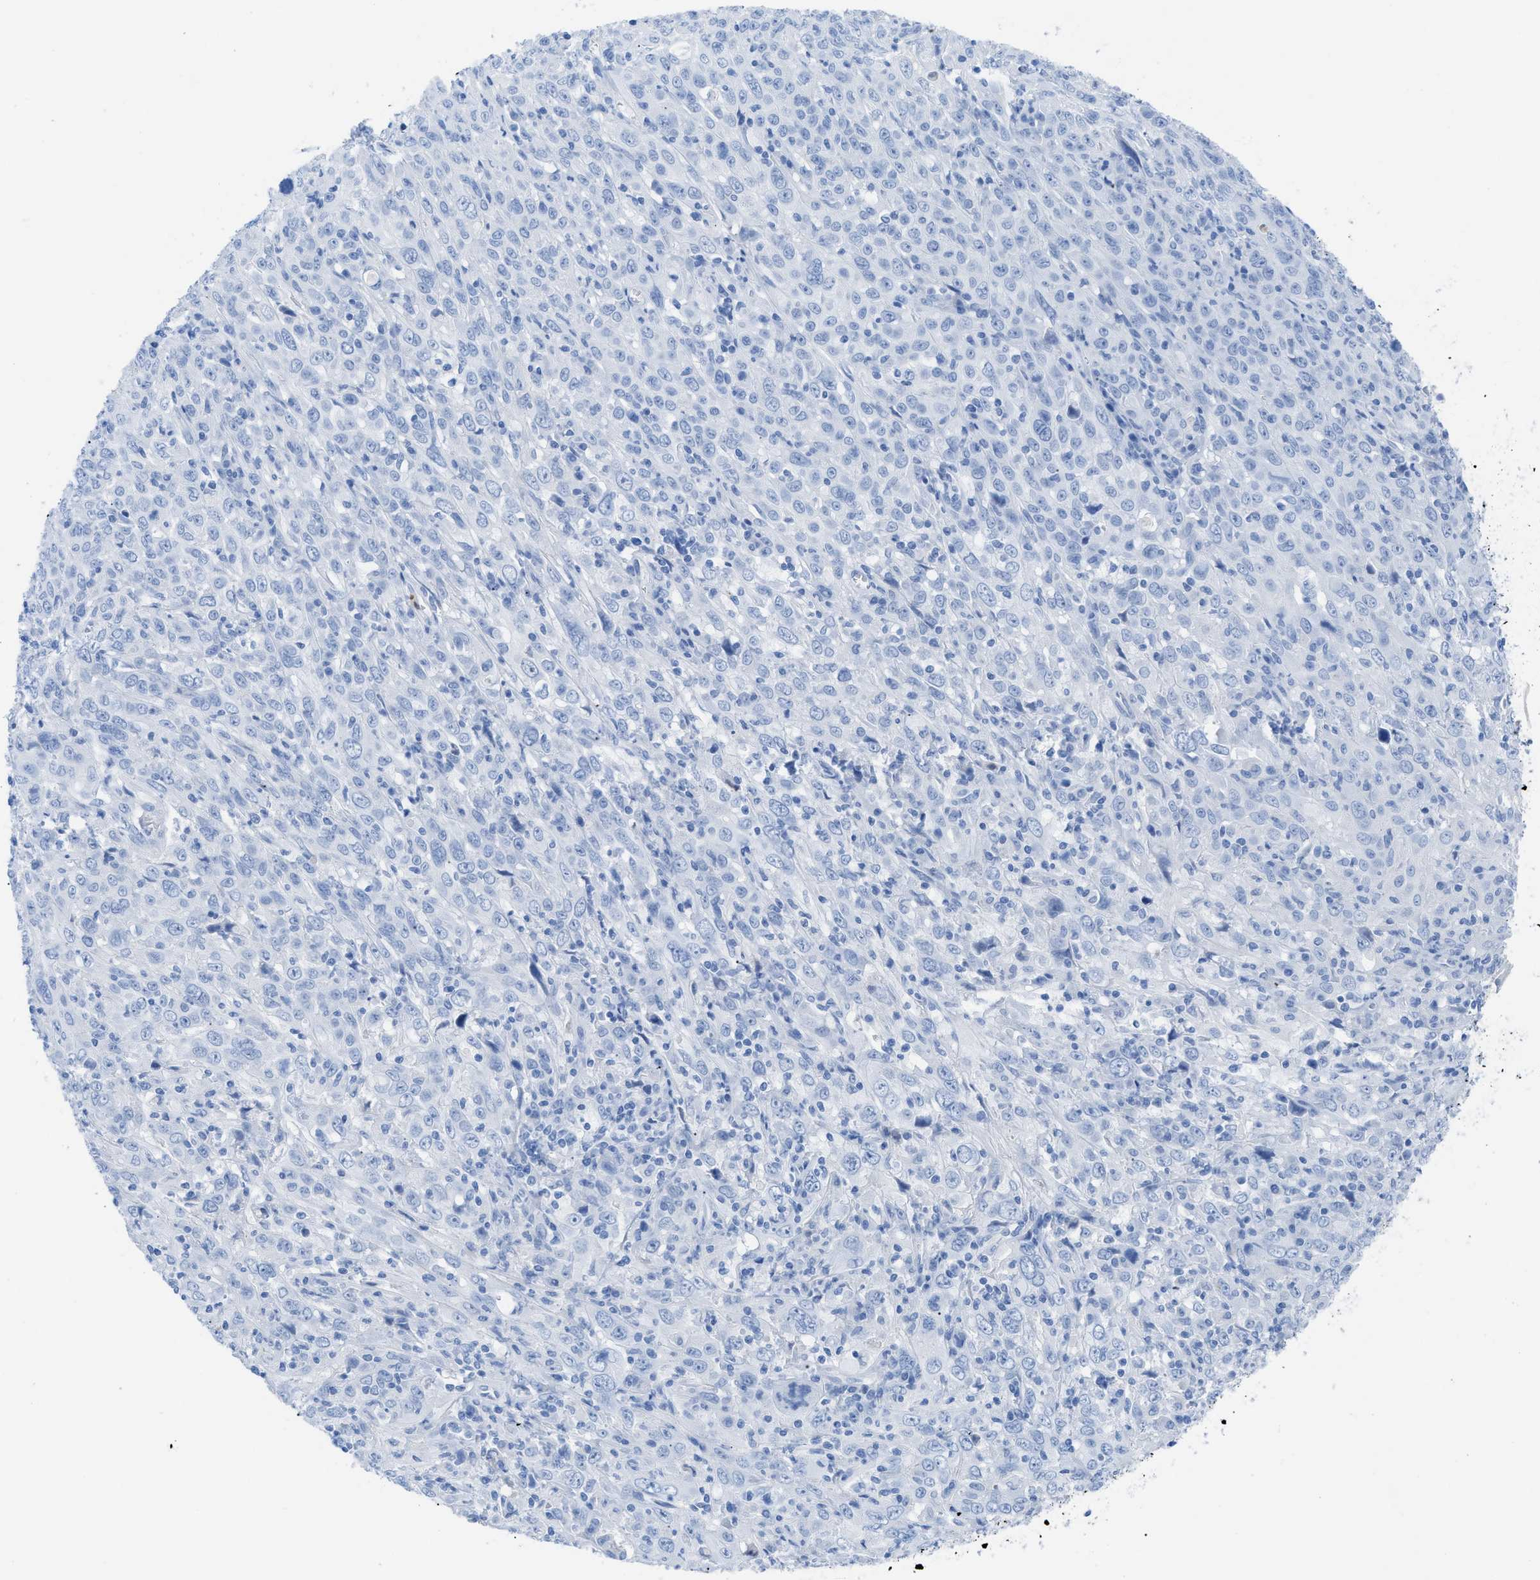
{"staining": {"intensity": "negative", "quantity": "none", "location": "none"}, "tissue": "cervical cancer", "cell_type": "Tumor cells", "image_type": "cancer", "snomed": [{"axis": "morphology", "description": "Squamous cell carcinoma, NOS"}, {"axis": "topography", "description": "Cervix"}], "caption": "IHC image of neoplastic tissue: human squamous cell carcinoma (cervical) stained with DAB exhibits no significant protein expression in tumor cells. (Stains: DAB (3,3'-diaminobenzidine) immunohistochemistry with hematoxylin counter stain, Microscopy: brightfield microscopy at high magnification).", "gene": "TCL1A", "patient": {"sex": "female", "age": 46}}